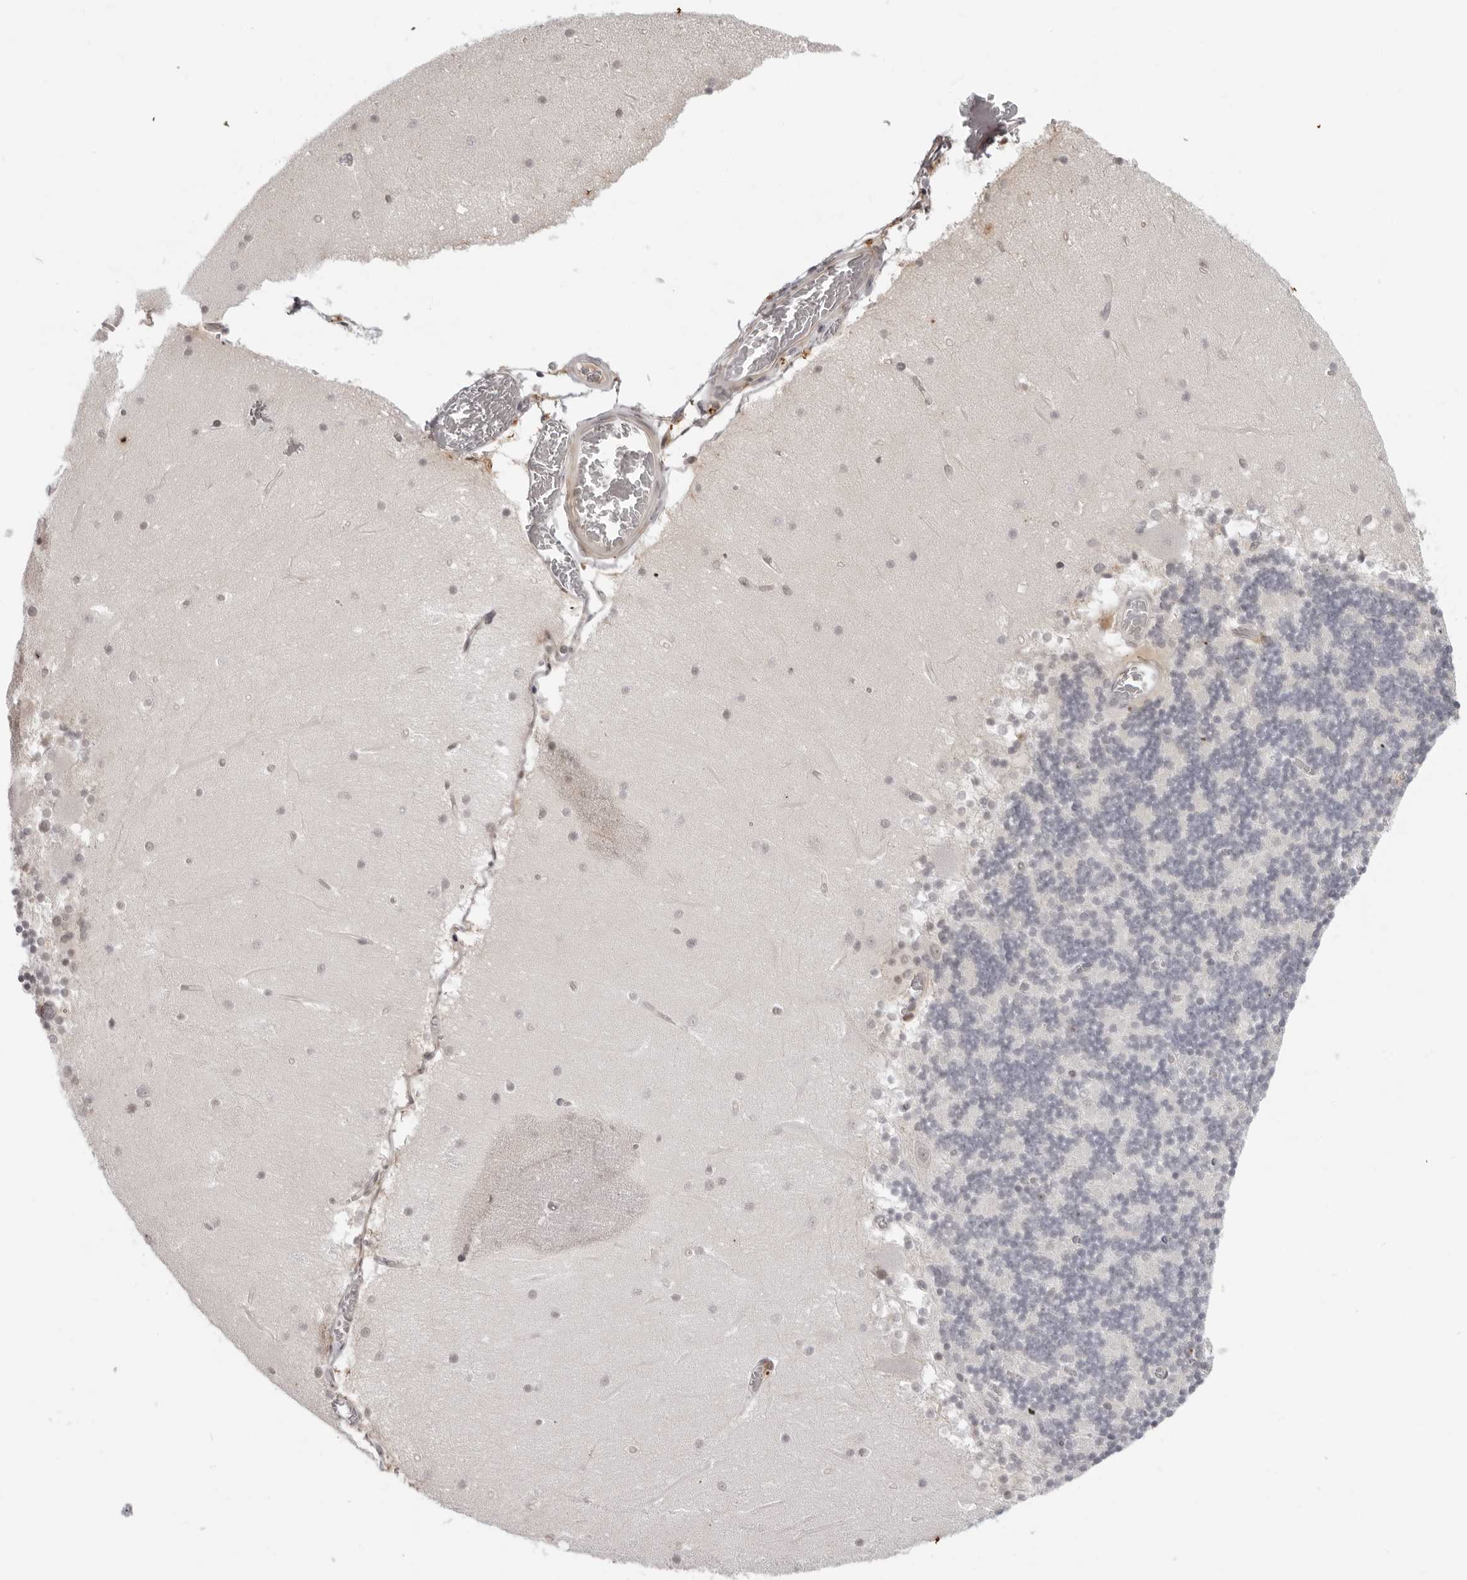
{"staining": {"intensity": "negative", "quantity": "none", "location": "none"}, "tissue": "cerebellum", "cell_type": "Cells in granular layer", "image_type": "normal", "snomed": [{"axis": "morphology", "description": "Normal tissue, NOS"}, {"axis": "topography", "description": "Cerebellum"}], "caption": "This is an immunohistochemistry histopathology image of benign human cerebellum. There is no expression in cells in granular layer.", "gene": "SRGAP2", "patient": {"sex": "female", "age": 28}}